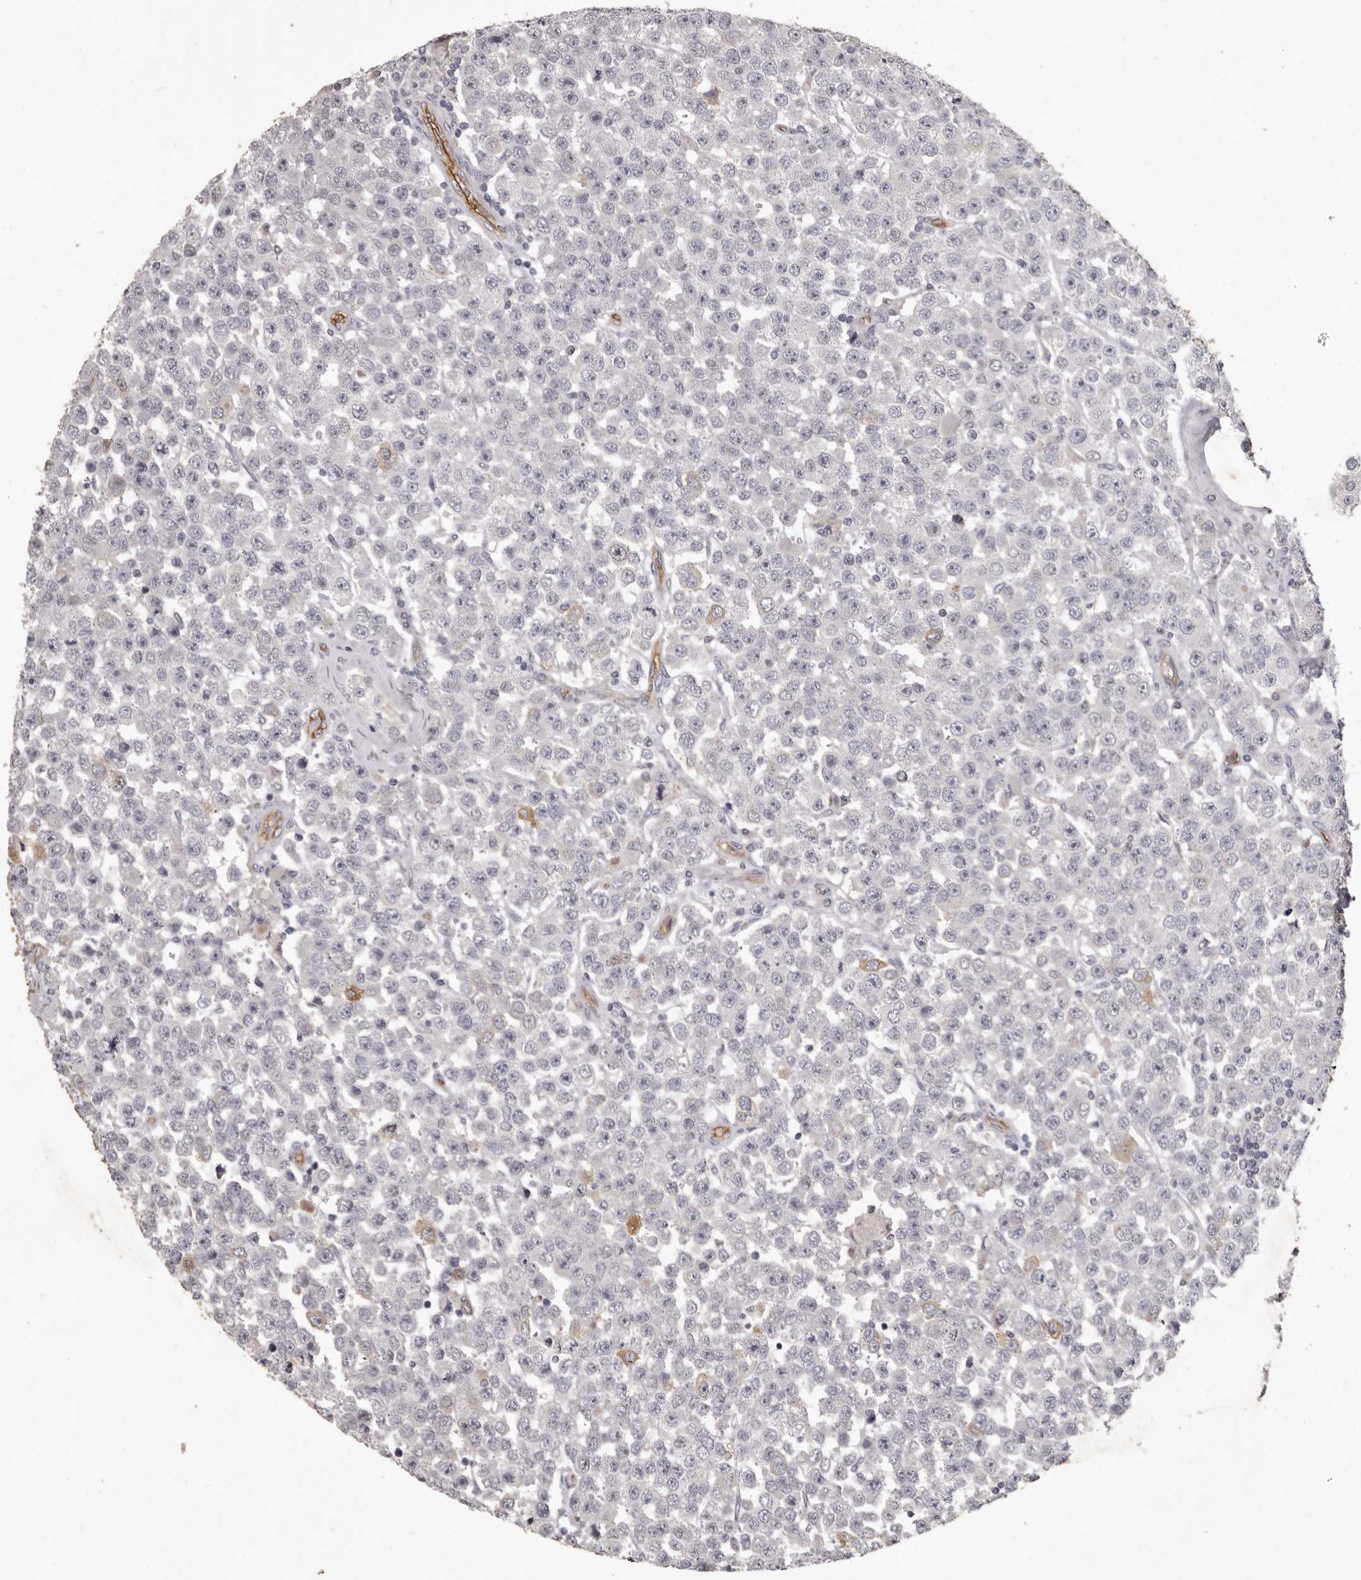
{"staining": {"intensity": "negative", "quantity": "none", "location": "none"}, "tissue": "testis cancer", "cell_type": "Tumor cells", "image_type": "cancer", "snomed": [{"axis": "morphology", "description": "Seminoma, NOS"}, {"axis": "topography", "description": "Testis"}], "caption": "High power microscopy micrograph of an IHC histopathology image of testis cancer, revealing no significant staining in tumor cells.", "gene": "GPR78", "patient": {"sex": "male", "age": 28}}